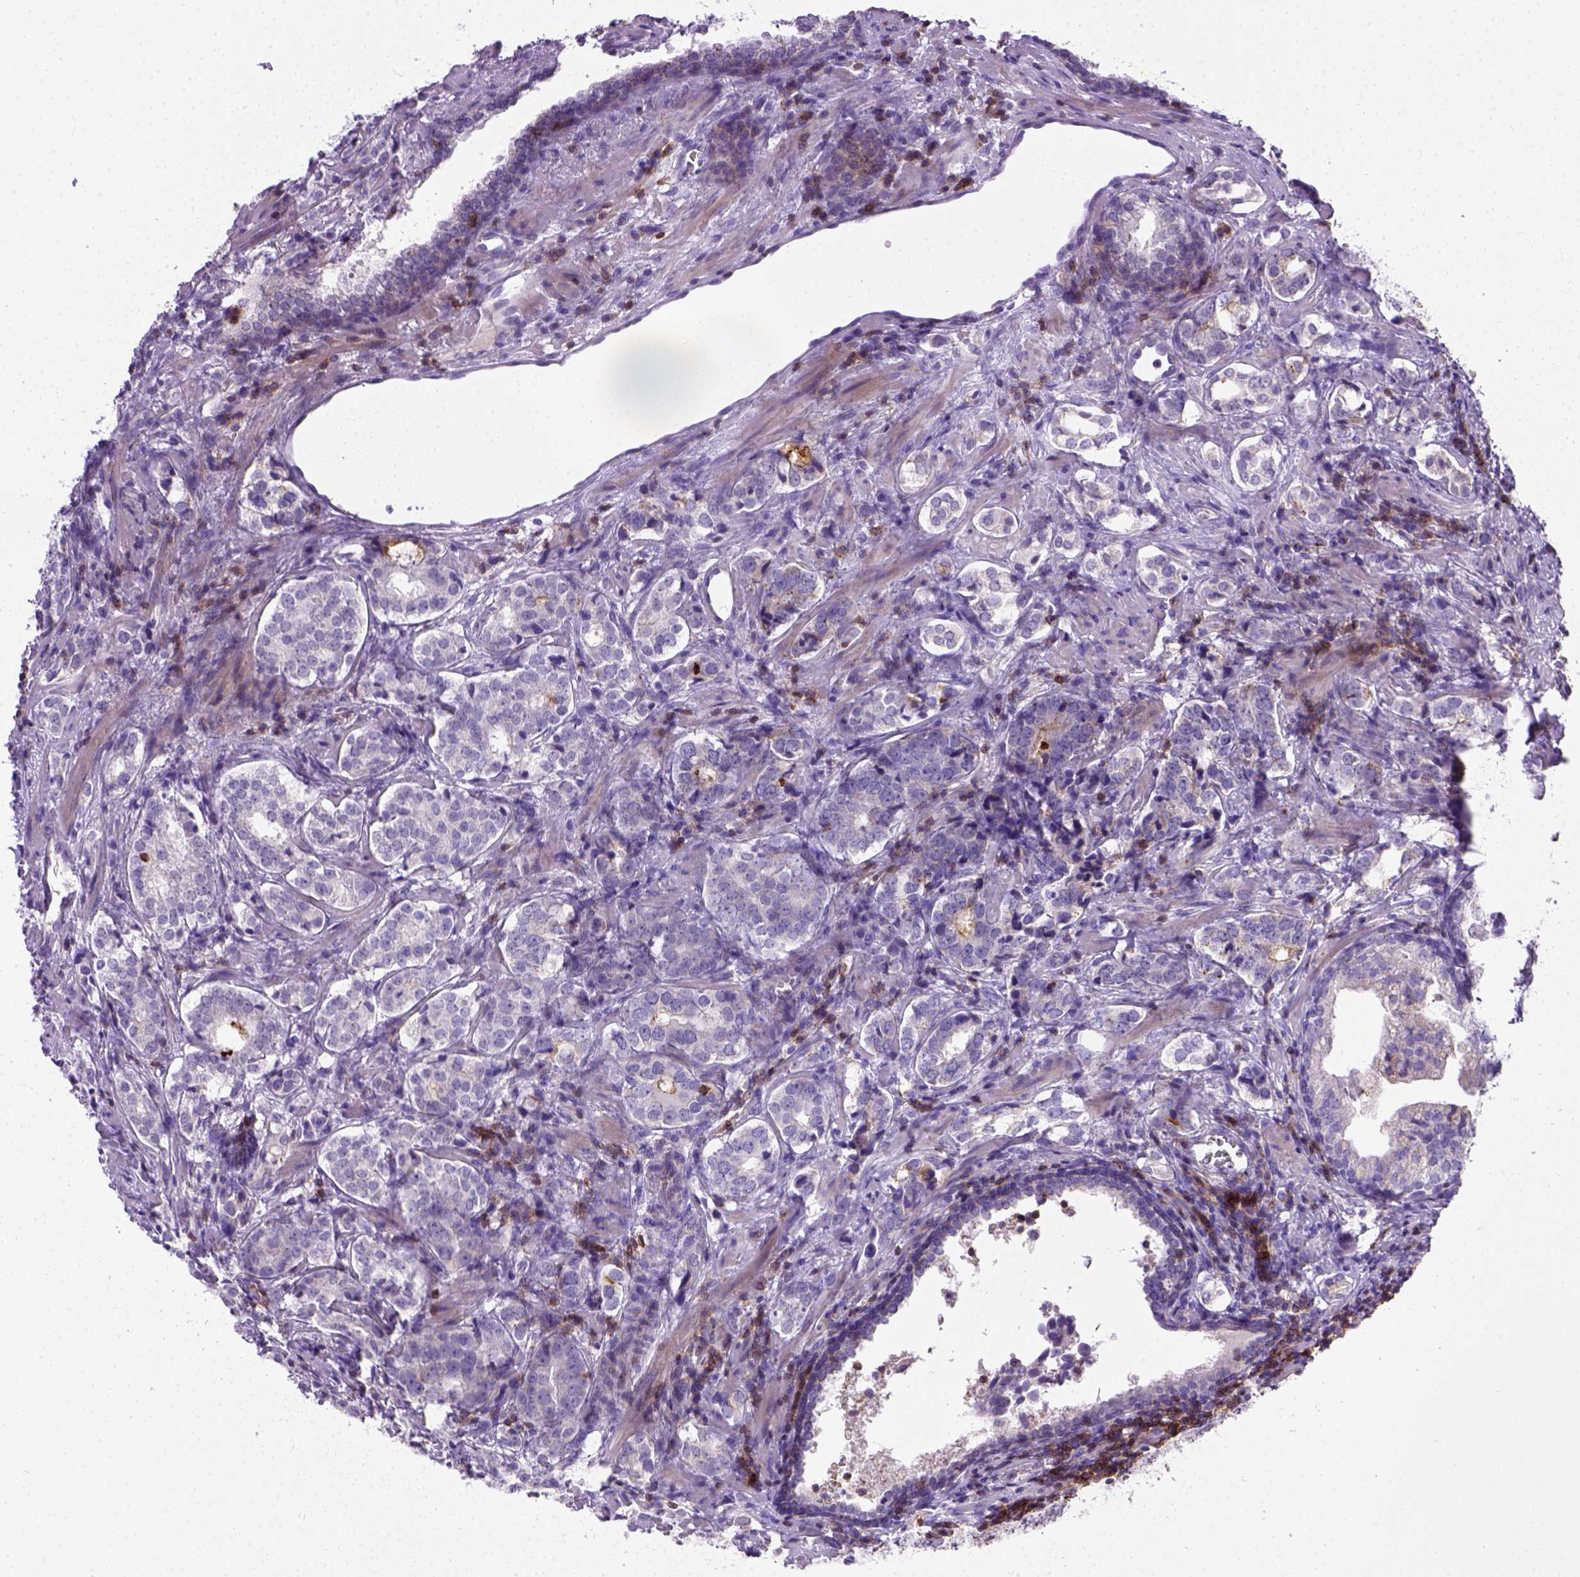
{"staining": {"intensity": "negative", "quantity": "none", "location": "none"}, "tissue": "prostate cancer", "cell_type": "Tumor cells", "image_type": "cancer", "snomed": [{"axis": "morphology", "description": "Adenocarcinoma, NOS"}, {"axis": "topography", "description": "Prostate and seminal vesicle, NOS"}], "caption": "A high-resolution histopathology image shows immunohistochemistry (IHC) staining of adenocarcinoma (prostate), which displays no significant expression in tumor cells.", "gene": "CD3E", "patient": {"sex": "male", "age": 63}}